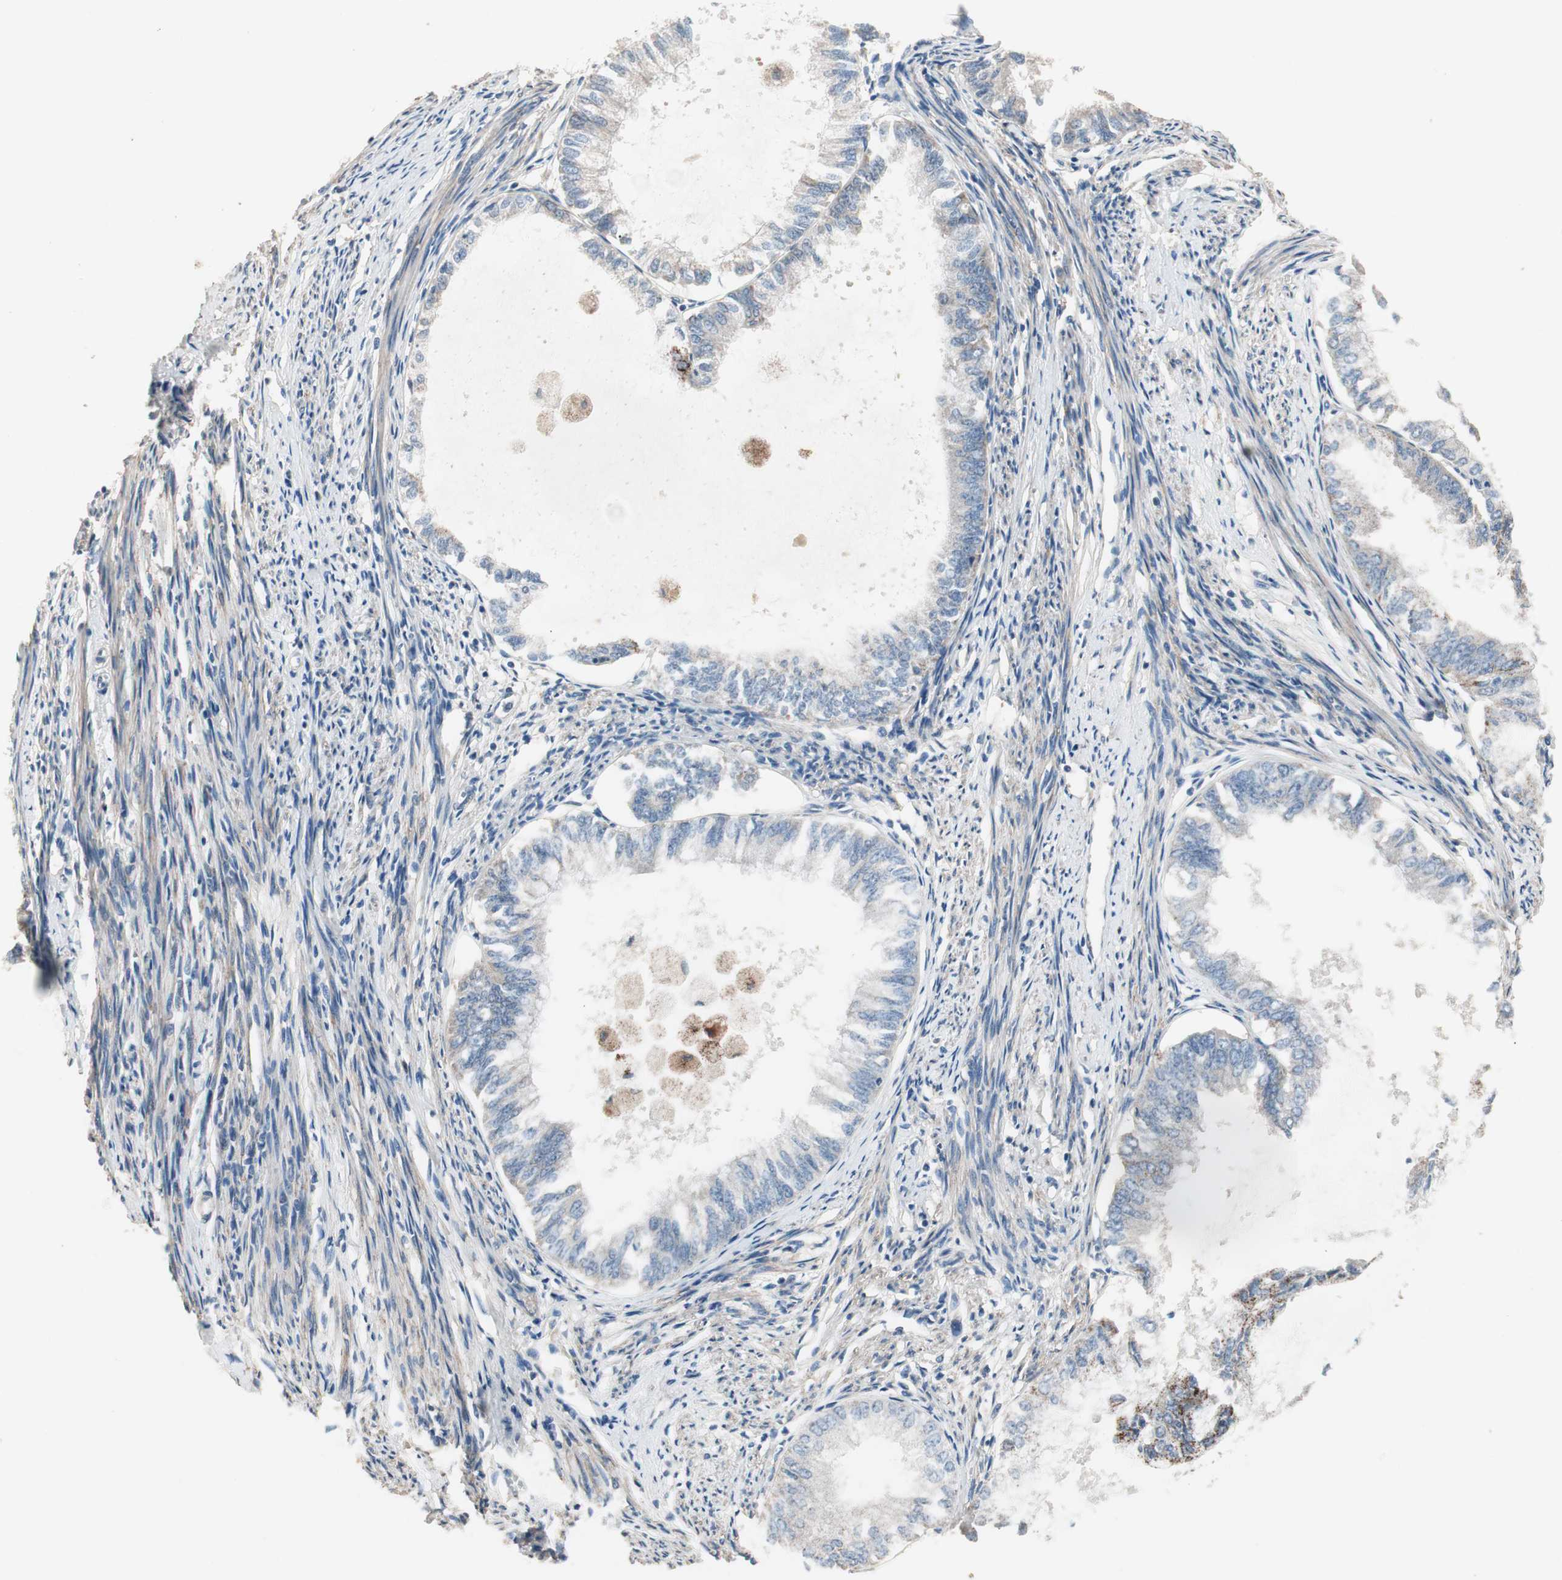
{"staining": {"intensity": "weak", "quantity": ">75%", "location": "cytoplasmic/membranous"}, "tissue": "endometrial cancer", "cell_type": "Tumor cells", "image_type": "cancer", "snomed": [{"axis": "morphology", "description": "Adenocarcinoma, NOS"}, {"axis": "topography", "description": "Endometrium"}], "caption": "Immunohistochemistry (IHC) staining of endometrial adenocarcinoma, which shows low levels of weak cytoplasmic/membranous expression in about >75% of tumor cells indicating weak cytoplasmic/membranous protein positivity. The staining was performed using DAB (3,3'-diaminobenzidine) (brown) for protein detection and nuclei were counterstained in hematoxylin (blue).", "gene": "NFRKB", "patient": {"sex": "female", "age": 86}}